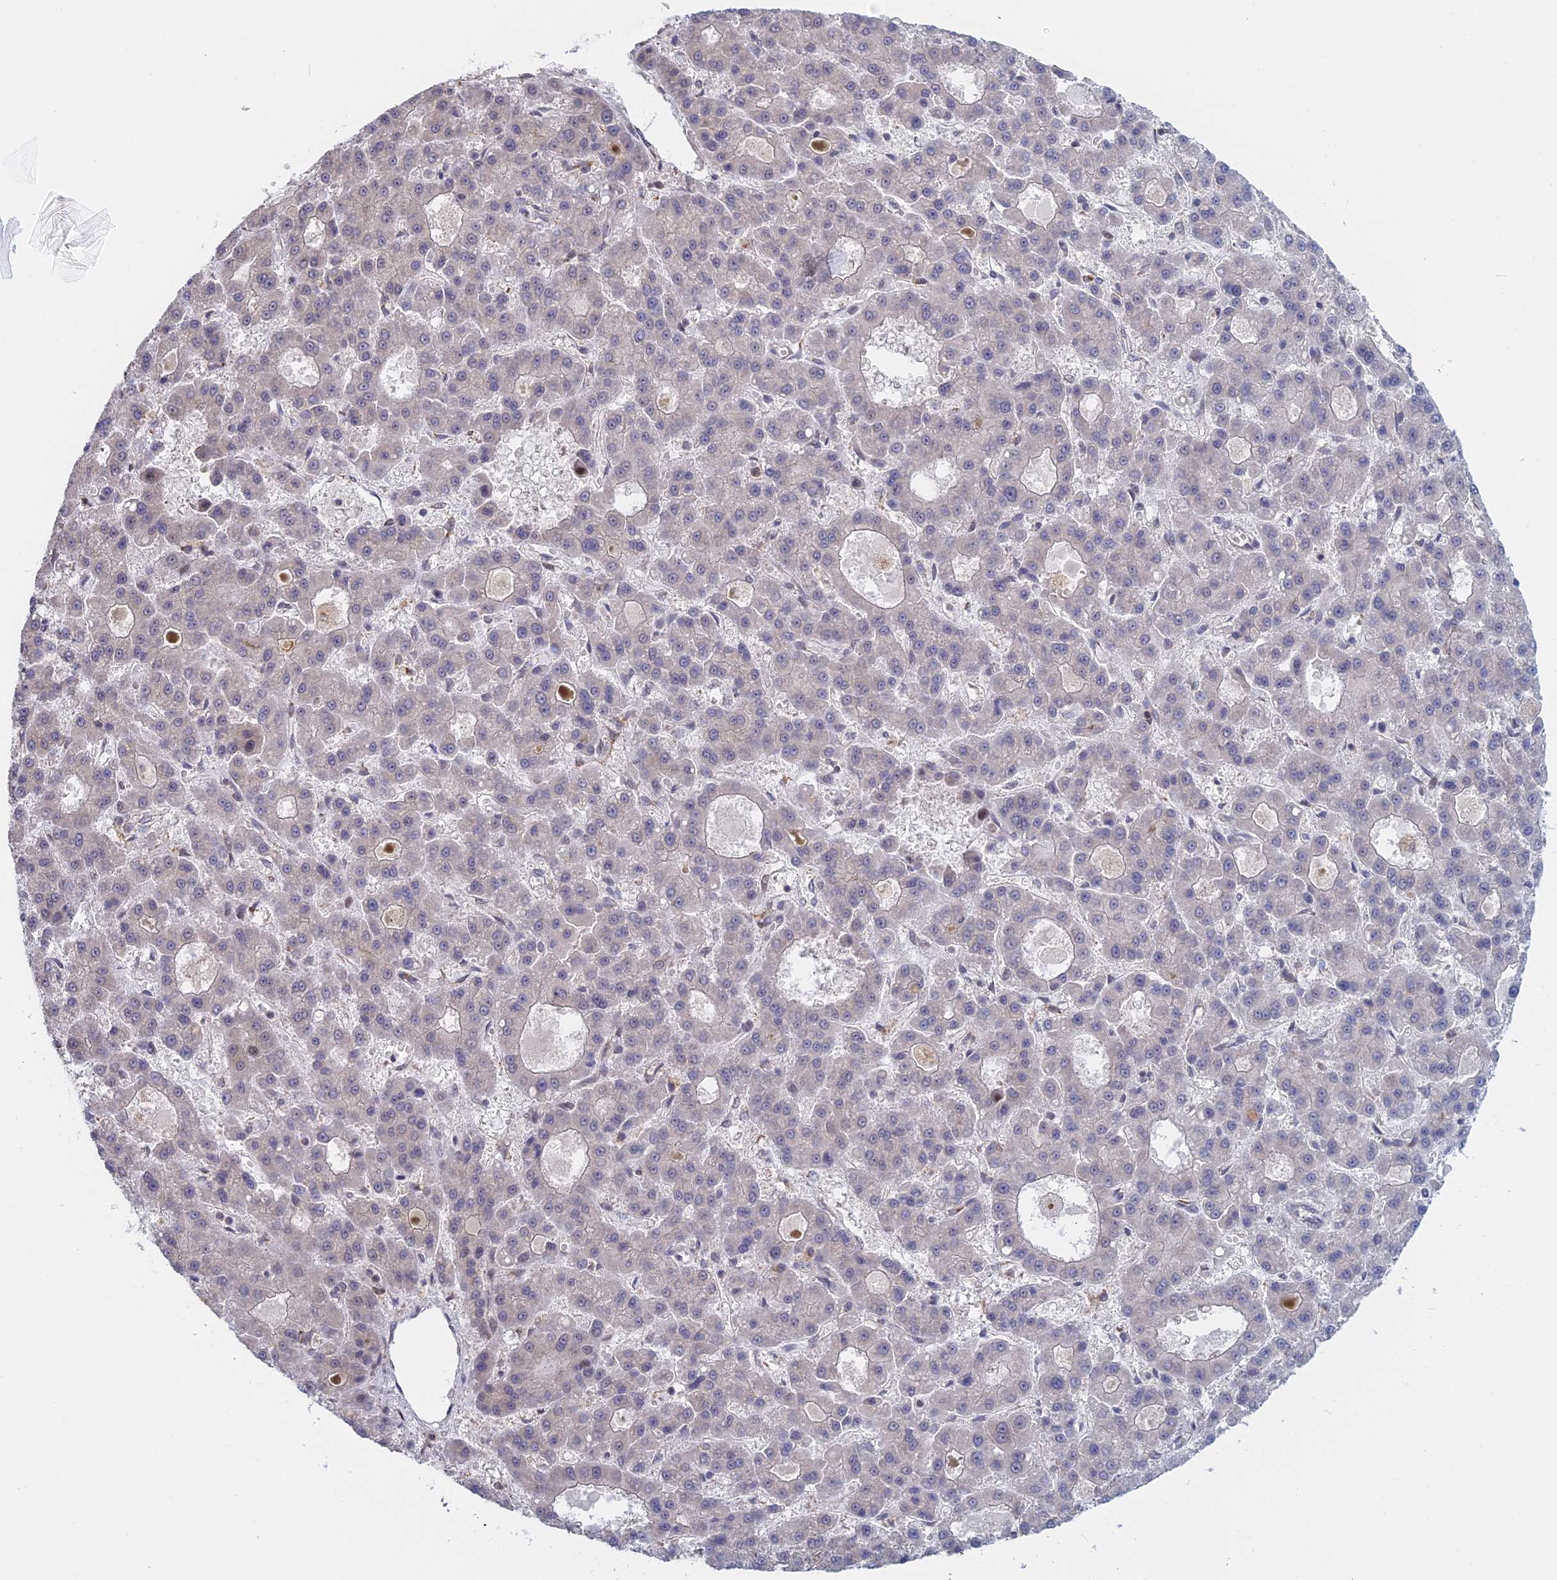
{"staining": {"intensity": "negative", "quantity": "none", "location": "none"}, "tissue": "liver cancer", "cell_type": "Tumor cells", "image_type": "cancer", "snomed": [{"axis": "morphology", "description": "Carcinoma, Hepatocellular, NOS"}, {"axis": "topography", "description": "Liver"}], "caption": "DAB (3,3'-diaminobenzidine) immunohistochemical staining of liver hepatocellular carcinoma displays no significant expression in tumor cells.", "gene": "GSKIP", "patient": {"sex": "male", "age": 70}}